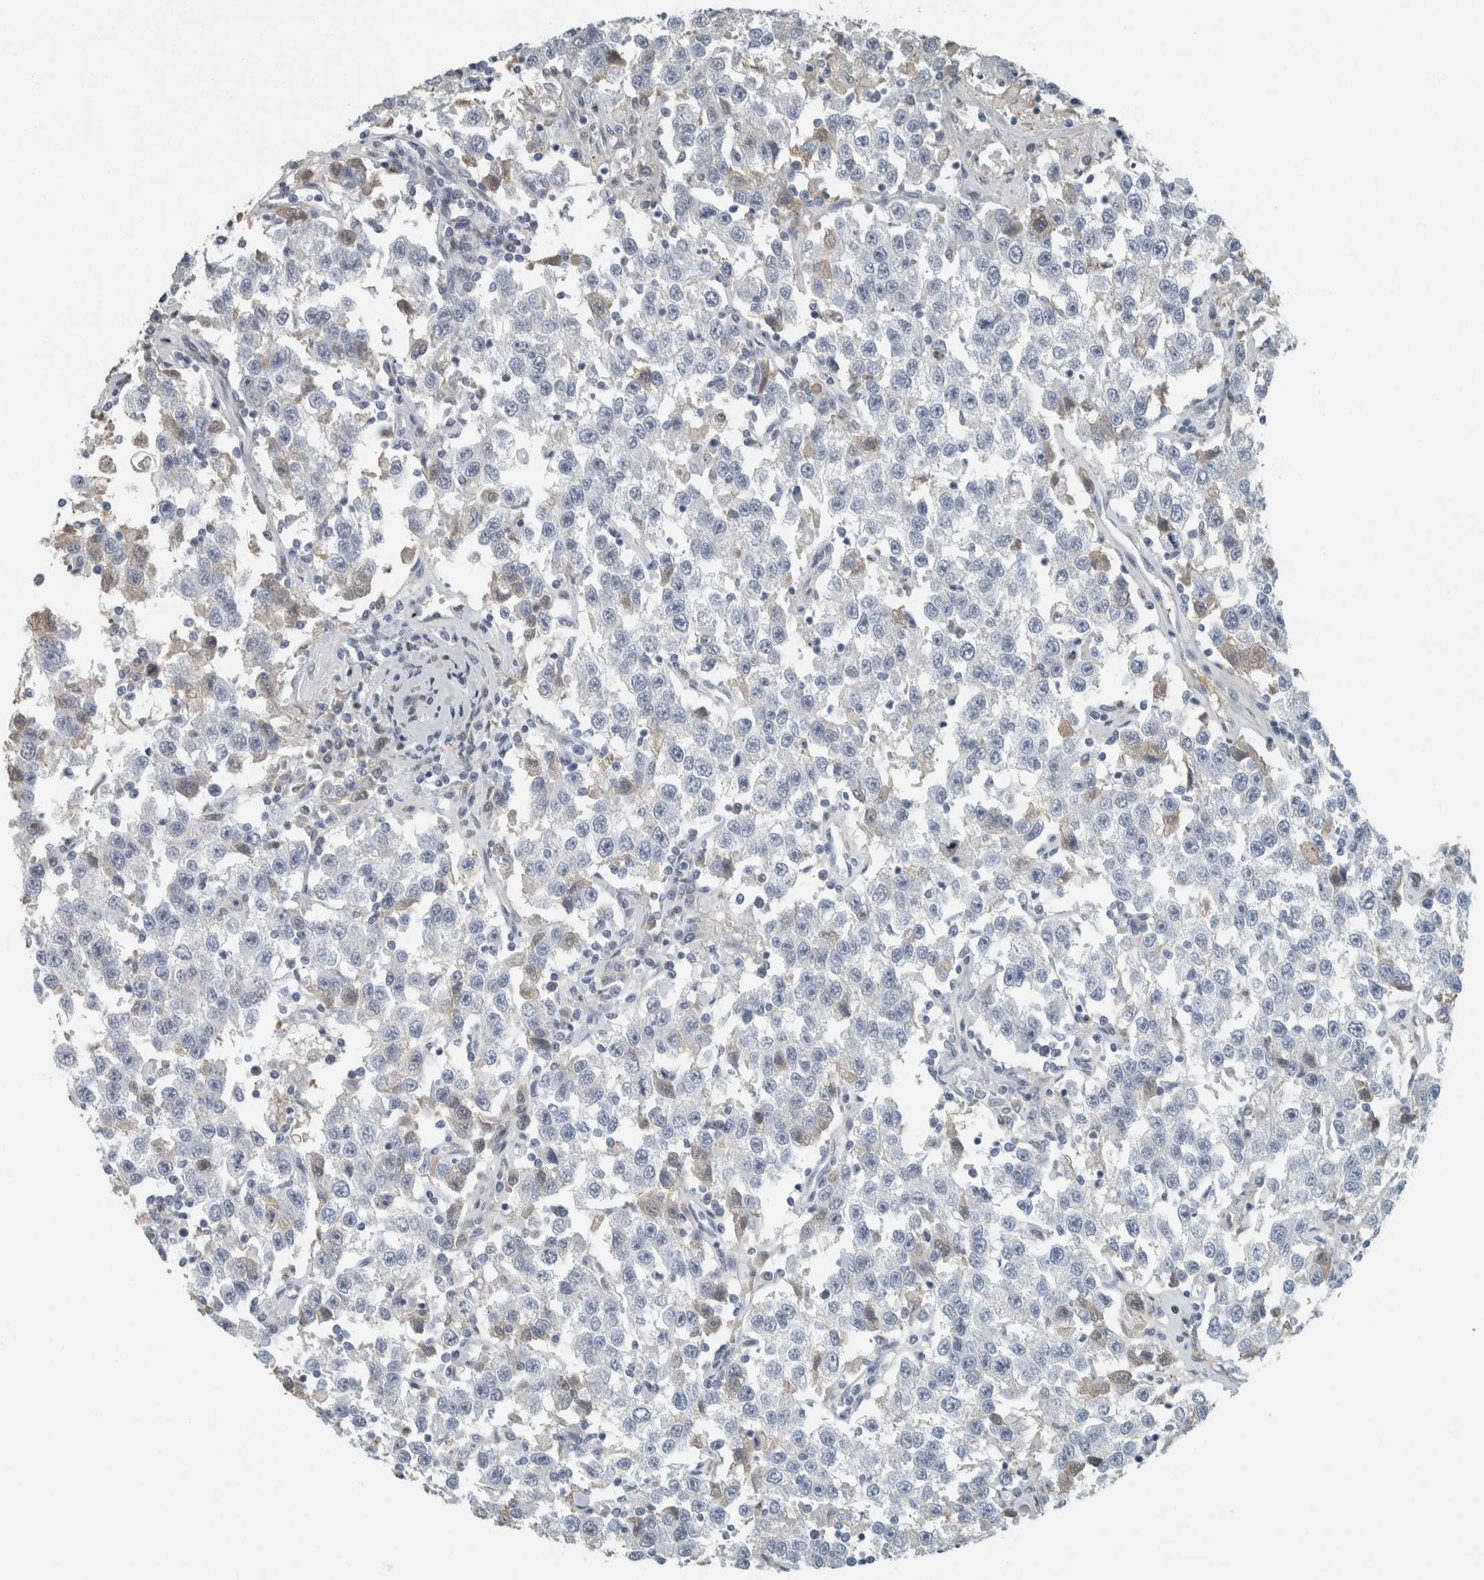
{"staining": {"intensity": "weak", "quantity": "<25%", "location": "cytoplasmic/membranous"}, "tissue": "testis cancer", "cell_type": "Tumor cells", "image_type": "cancer", "snomed": [{"axis": "morphology", "description": "Seminoma, NOS"}, {"axis": "topography", "description": "Testis"}], "caption": "Human testis cancer stained for a protein using immunohistochemistry exhibits no positivity in tumor cells.", "gene": "CHL1", "patient": {"sex": "male", "age": 41}}